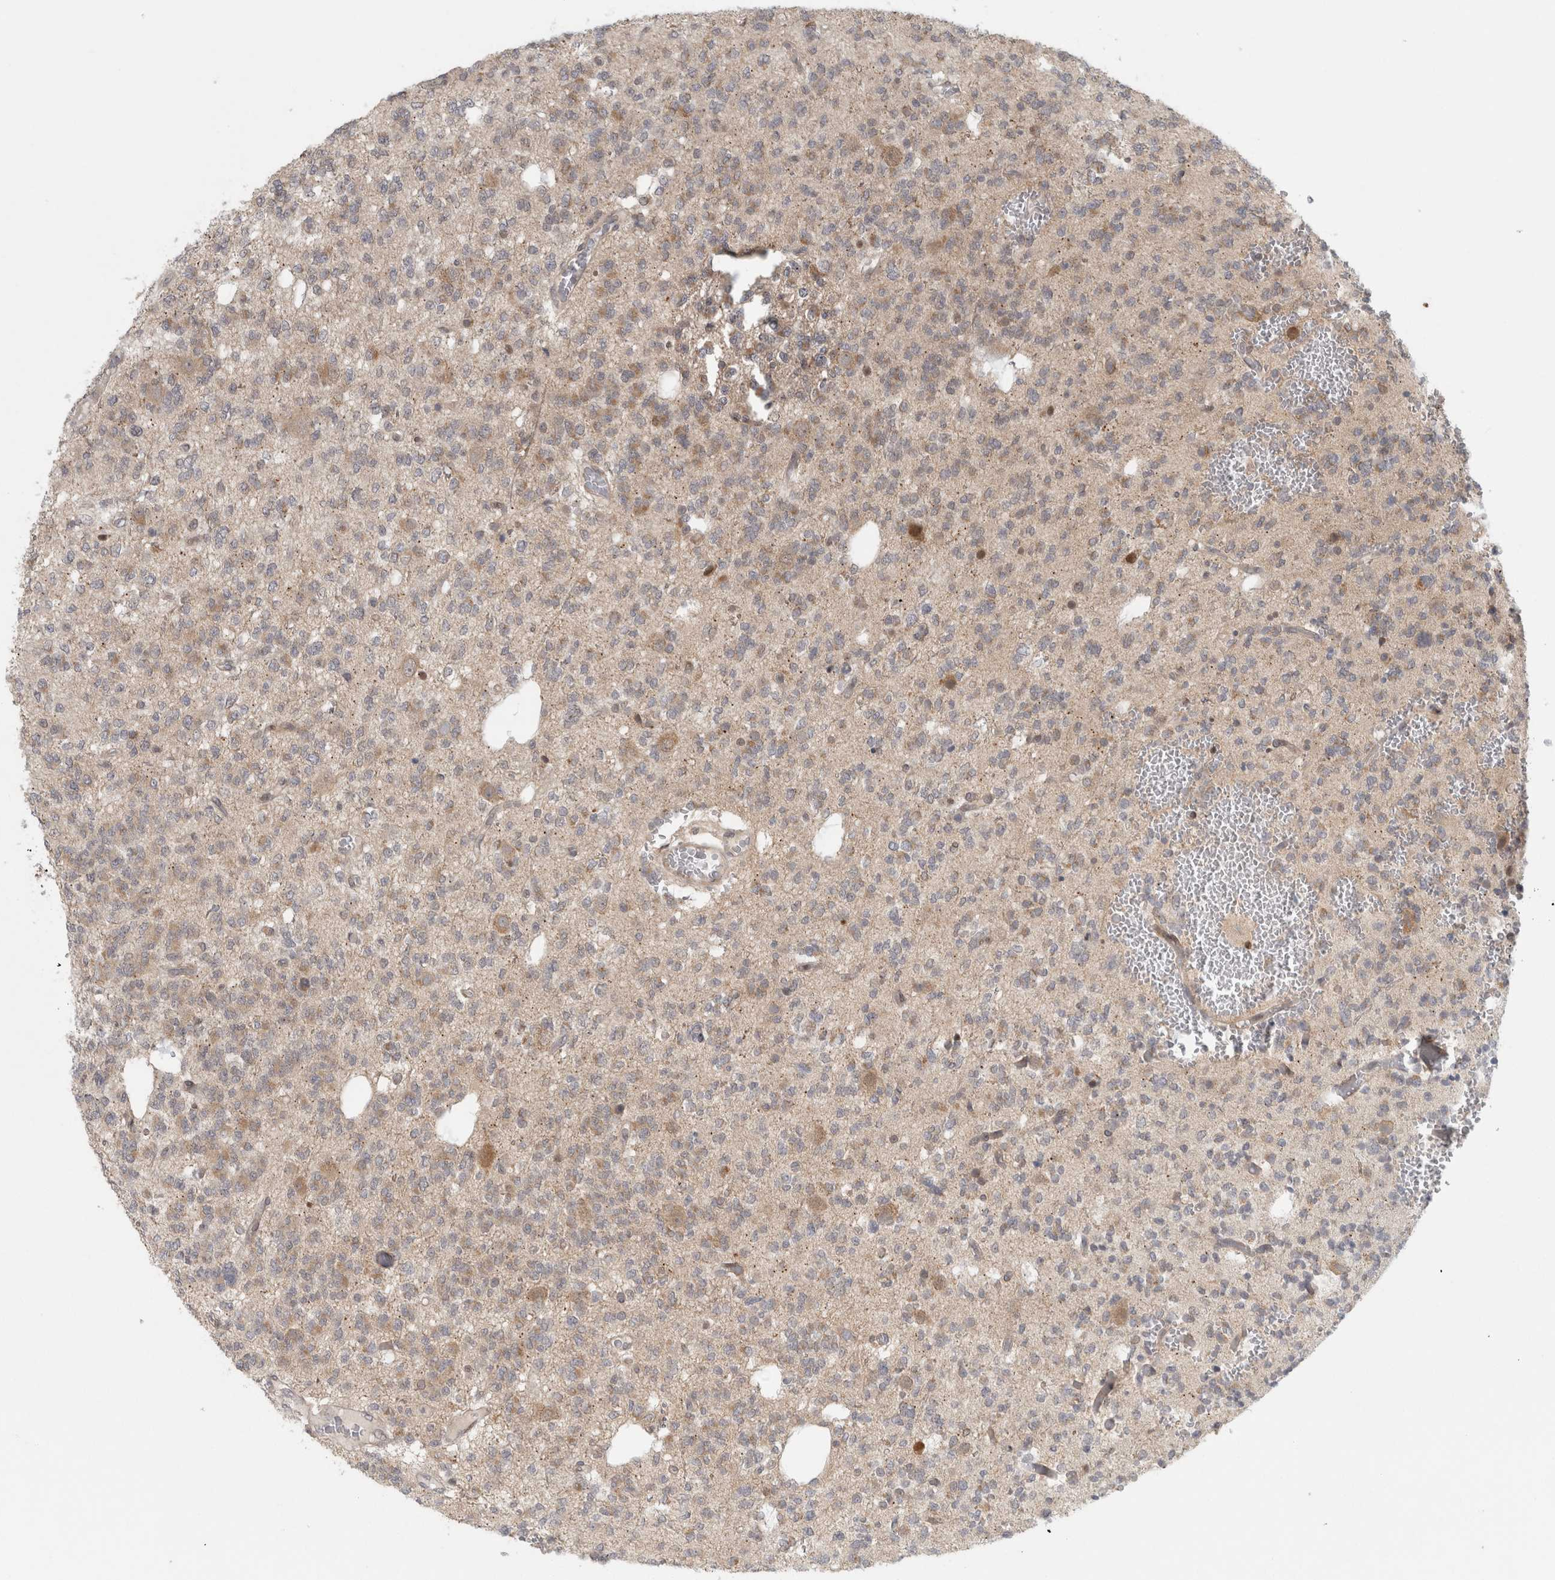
{"staining": {"intensity": "negative", "quantity": "none", "location": "none"}, "tissue": "glioma", "cell_type": "Tumor cells", "image_type": "cancer", "snomed": [{"axis": "morphology", "description": "Glioma, malignant, Low grade"}, {"axis": "topography", "description": "Brain"}], "caption": "There is no significant positivity in tumor cells of glioma.", "gene": "KDM8", "patient": {"sex": "male", "age": 38}}